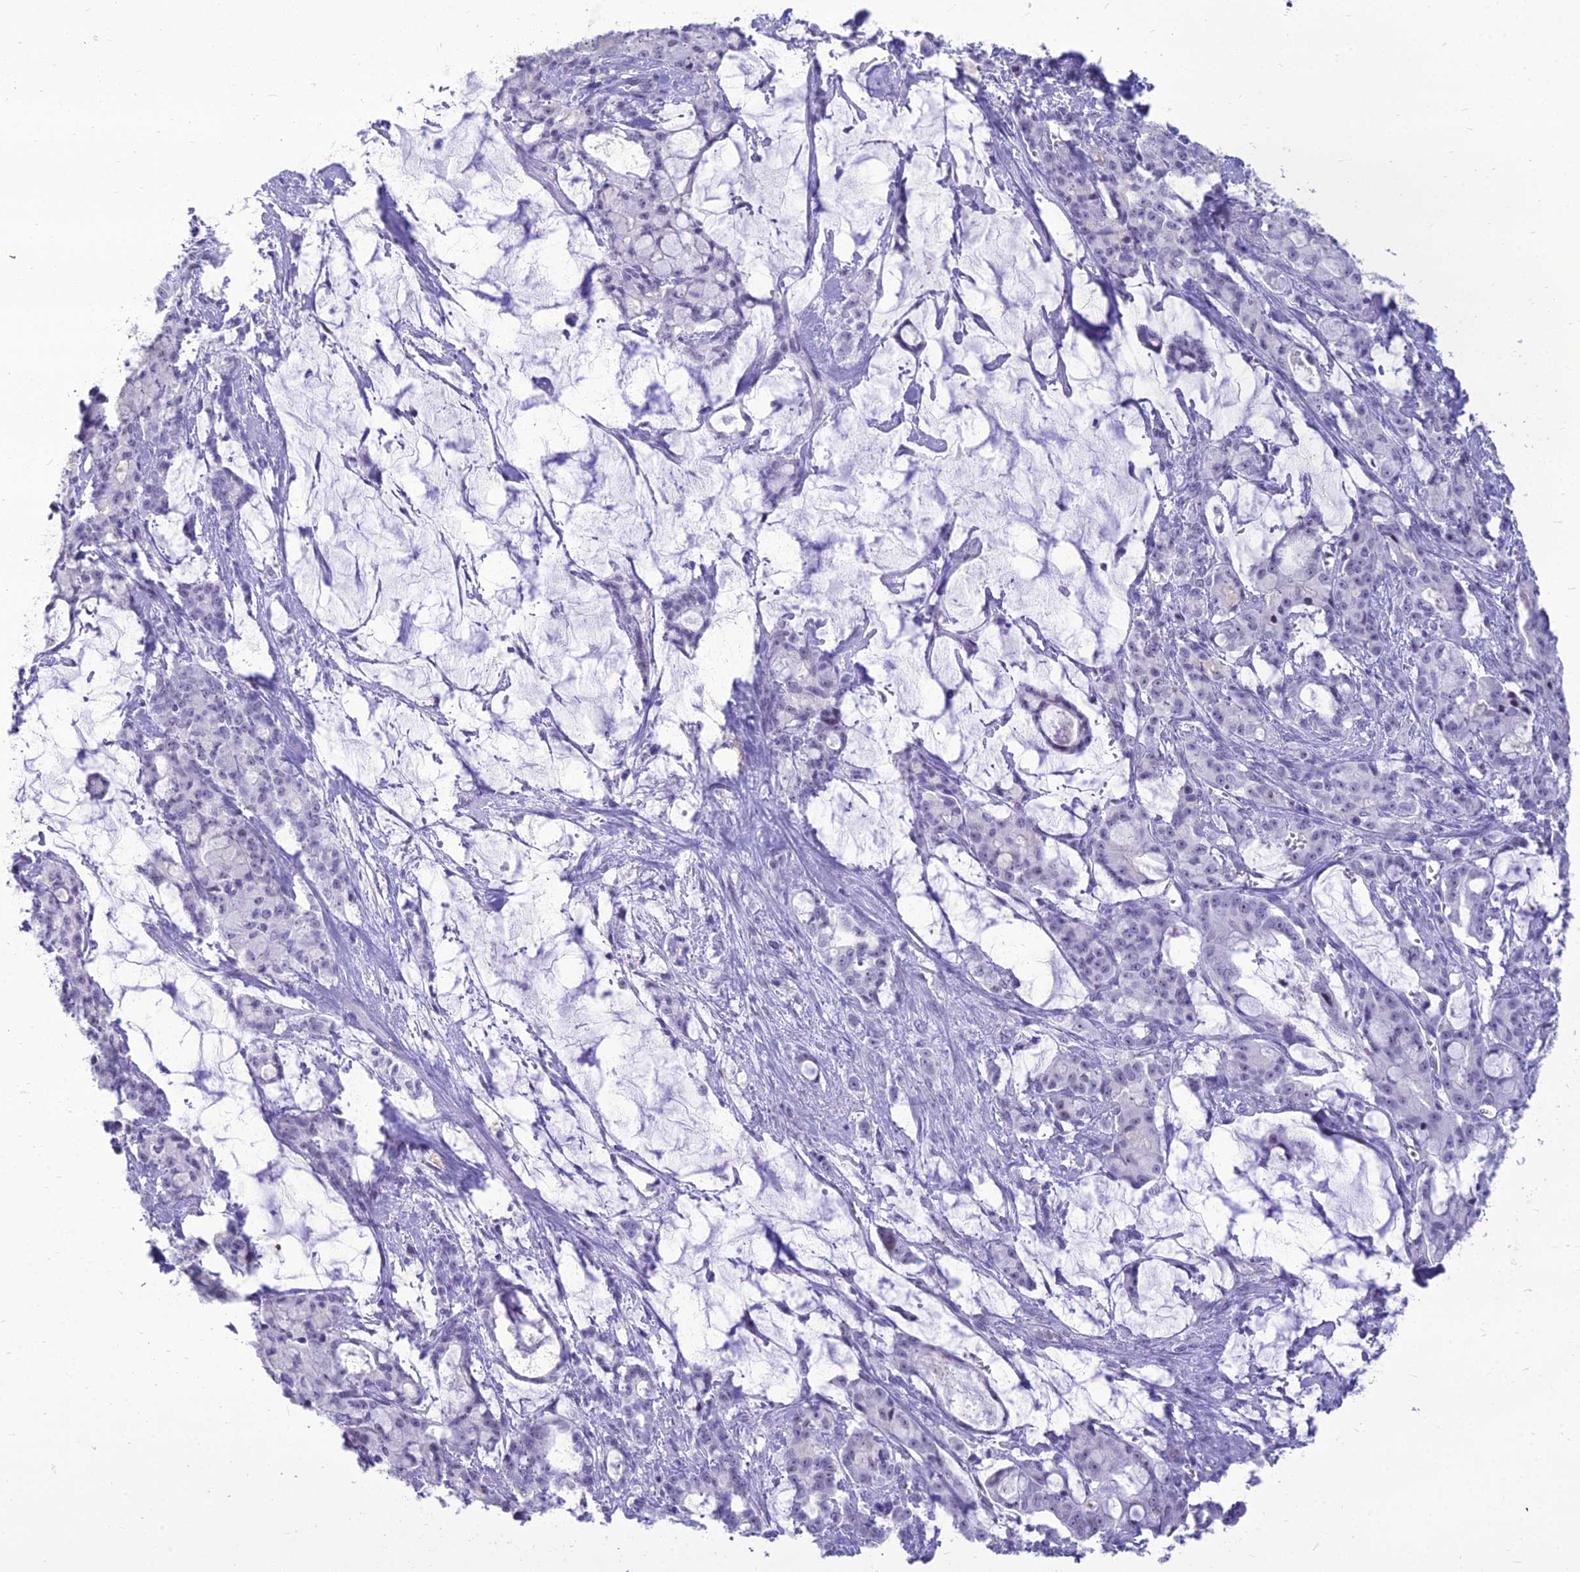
{"staining": {"intensity": "negative", "quantity": "none", "location": "none"}, "tissue": "pancreatic cancer", "cell_type": "Tumor cells", "image_type": "cancer", "snomed": [{"axis": "morphology", "description": "Adenocarcinoma, NOS"}, {"axis": "topography", "description": "Pancreas"}], "caption": "An IHC photomicrograph of pancreatic cancer is shown. There is no staining in tumor cells of pancreatic cancer.", "gene": "DHX40", "patient": {"sex": "female", "age": 73}}